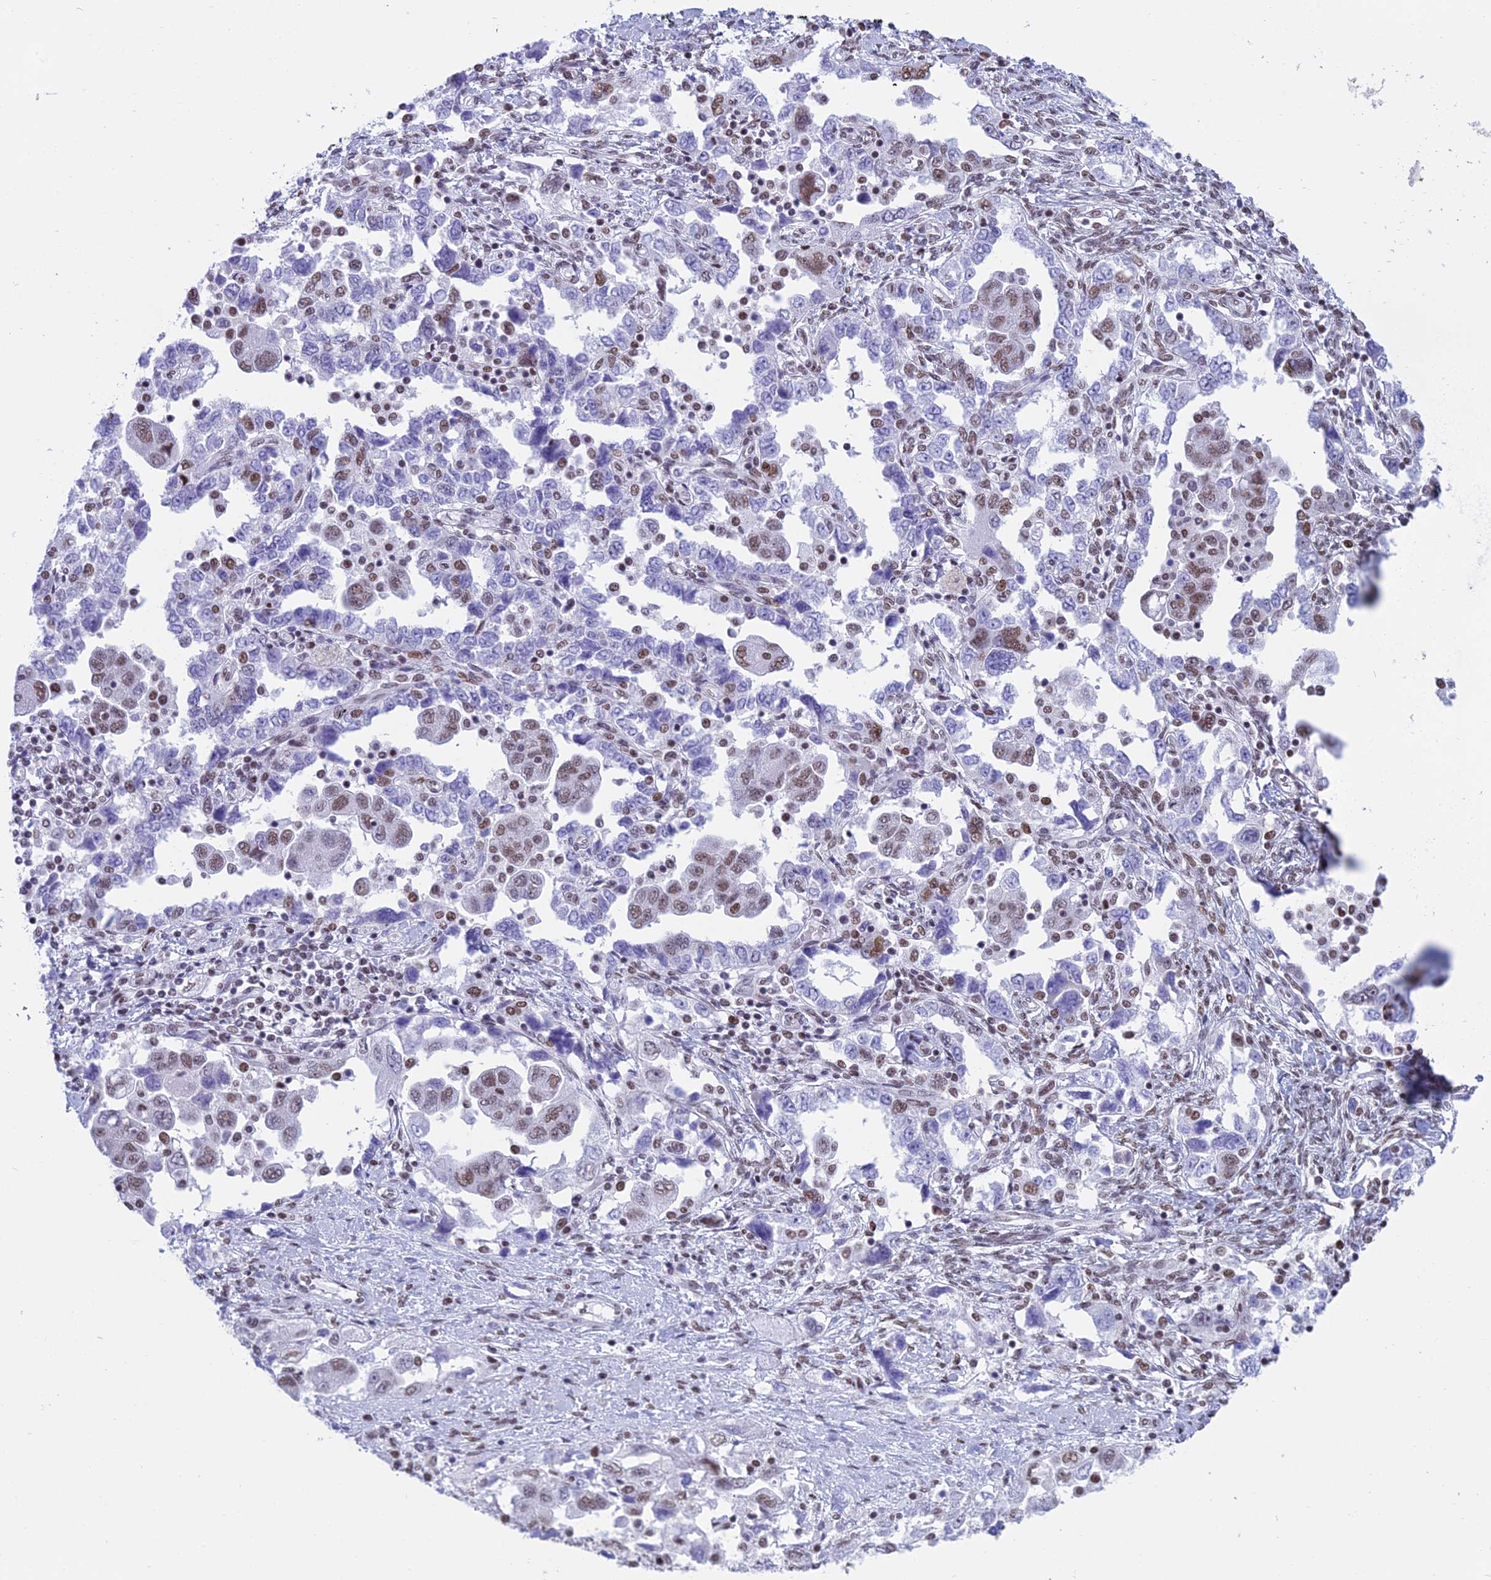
{"staining": {"intensity": "moderate", "quantity": ">75%", "location": "nuclear"}, "tissue": "ovarian cancer", "cell_type": "Tumor cells", "image_type": "cancer", "snomed": [{"axis": "morphology", "description": "Carcinoma, NOS"}, {"axis": "morphology", "description": "Cystadenocarcinoma, serous, NOS"}, {"axis": "topography", "description": "Ovary"}], "caption": "Immunohistochemistry (IHC) (DAB (3,3'-diaminobenzidine)) staining of human ovarian cancer (serous cystadenocarcinoma) displays moderate nuclear protein positivity in about >75% of tumor cells. The protein of interest is shown in brown color, while the nuclei are stained blue.", "gene": "CDC26", "patient": {"sex": "female", "age": 69}}